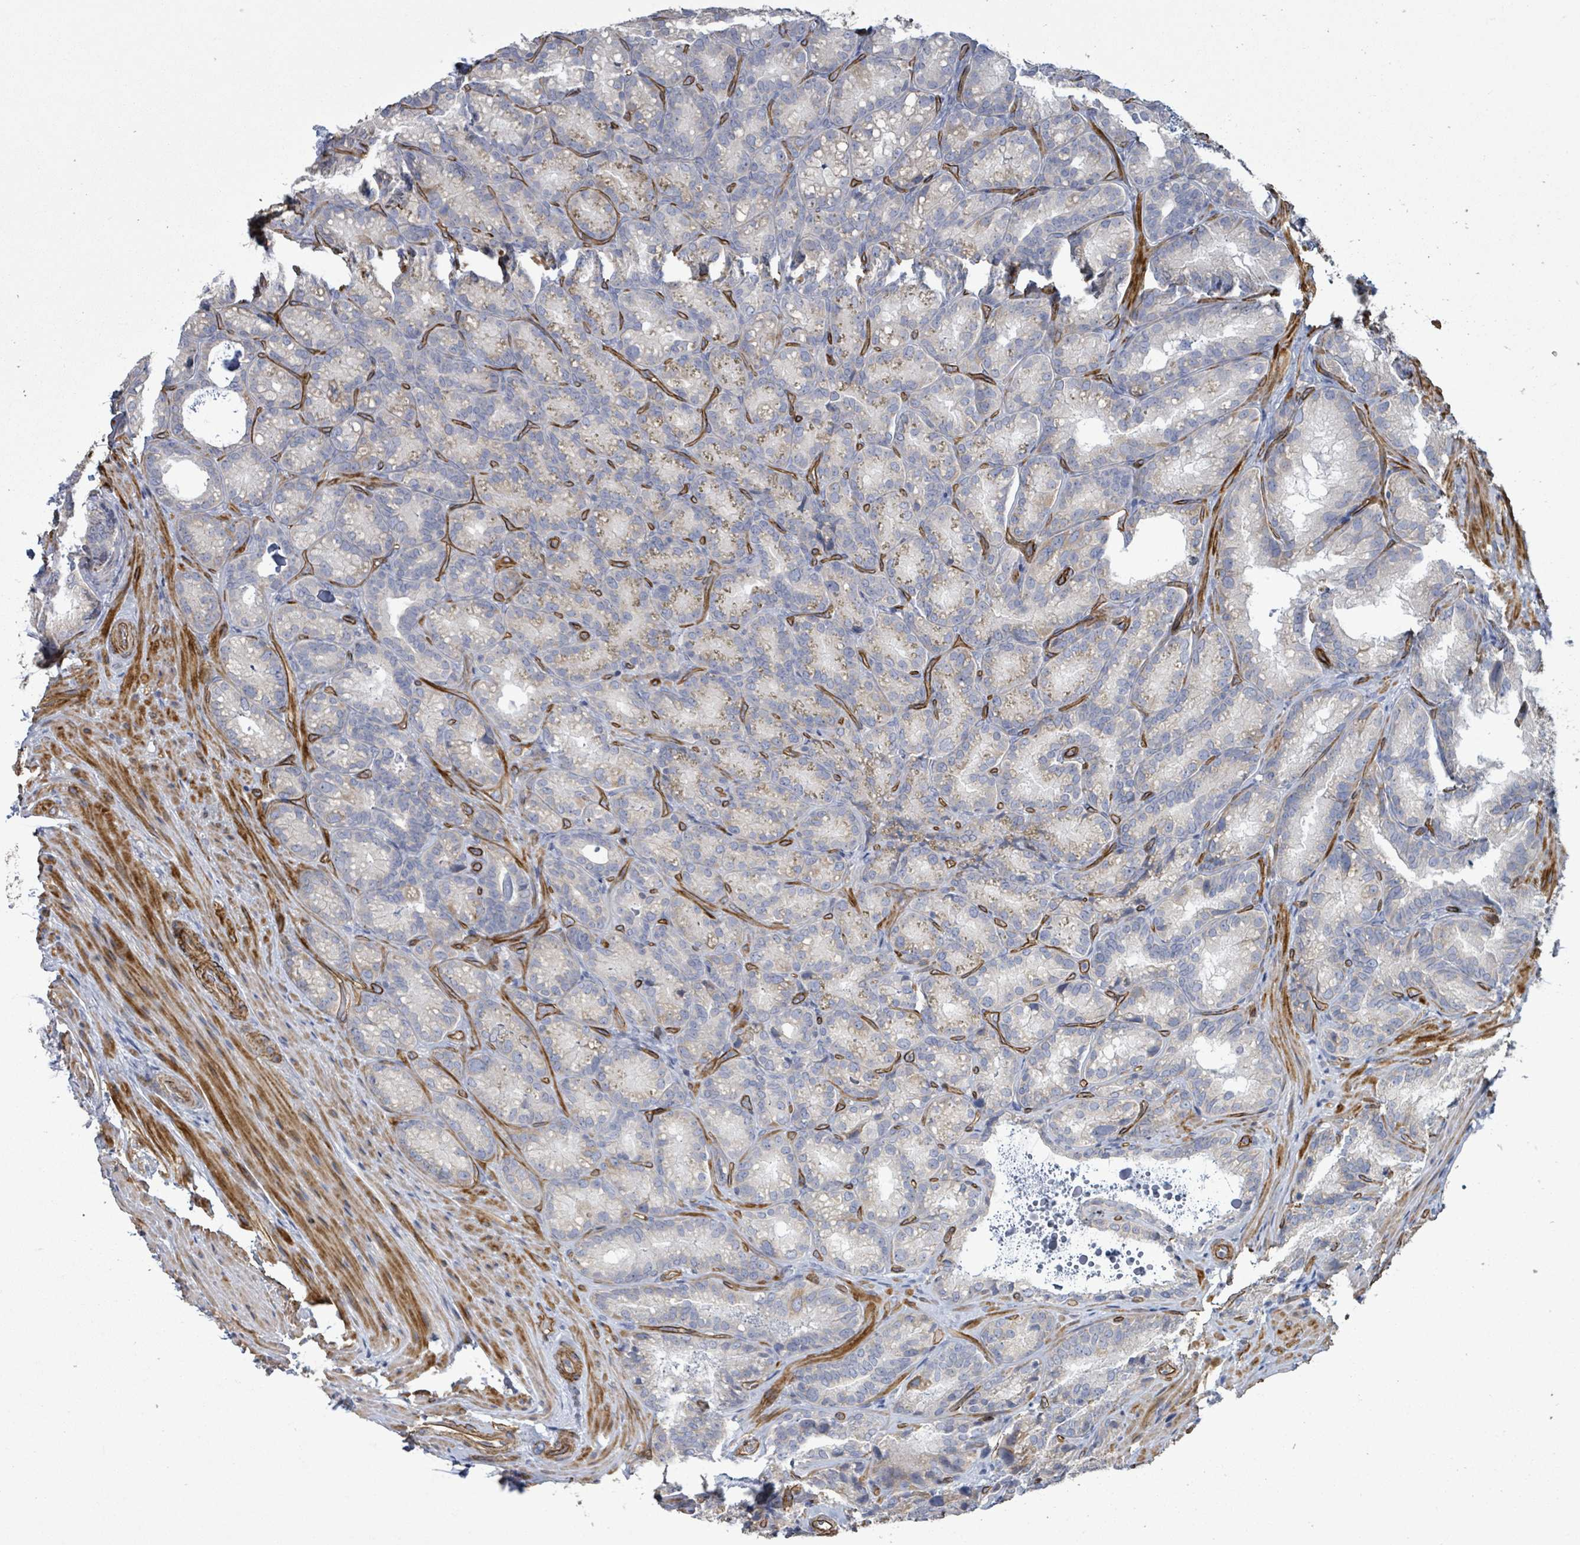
{"staining": {"intensity": "moderate", "quantity": "<25%", "location": "cytoplasmic/membranous"}, "tissue": "seminal vesicle", "cell_type": "Glandular cells", "image_type": "normal", "snomed": [{"axis": "morphology", "description": "Normal tissue, NOS"}, {"axis": "topography", "description": "Seminal veicle"}], "caption": "Immunohistochemistry (IHC) micrograph of normal seminal vesicle stained for a protein (brown), which exhibits low levels of moderate cytoplasmic/membranous positivity in about <25% of glandular cells.", "gene": "KANK3", "patient": {"sex": "male", "age": 58}}